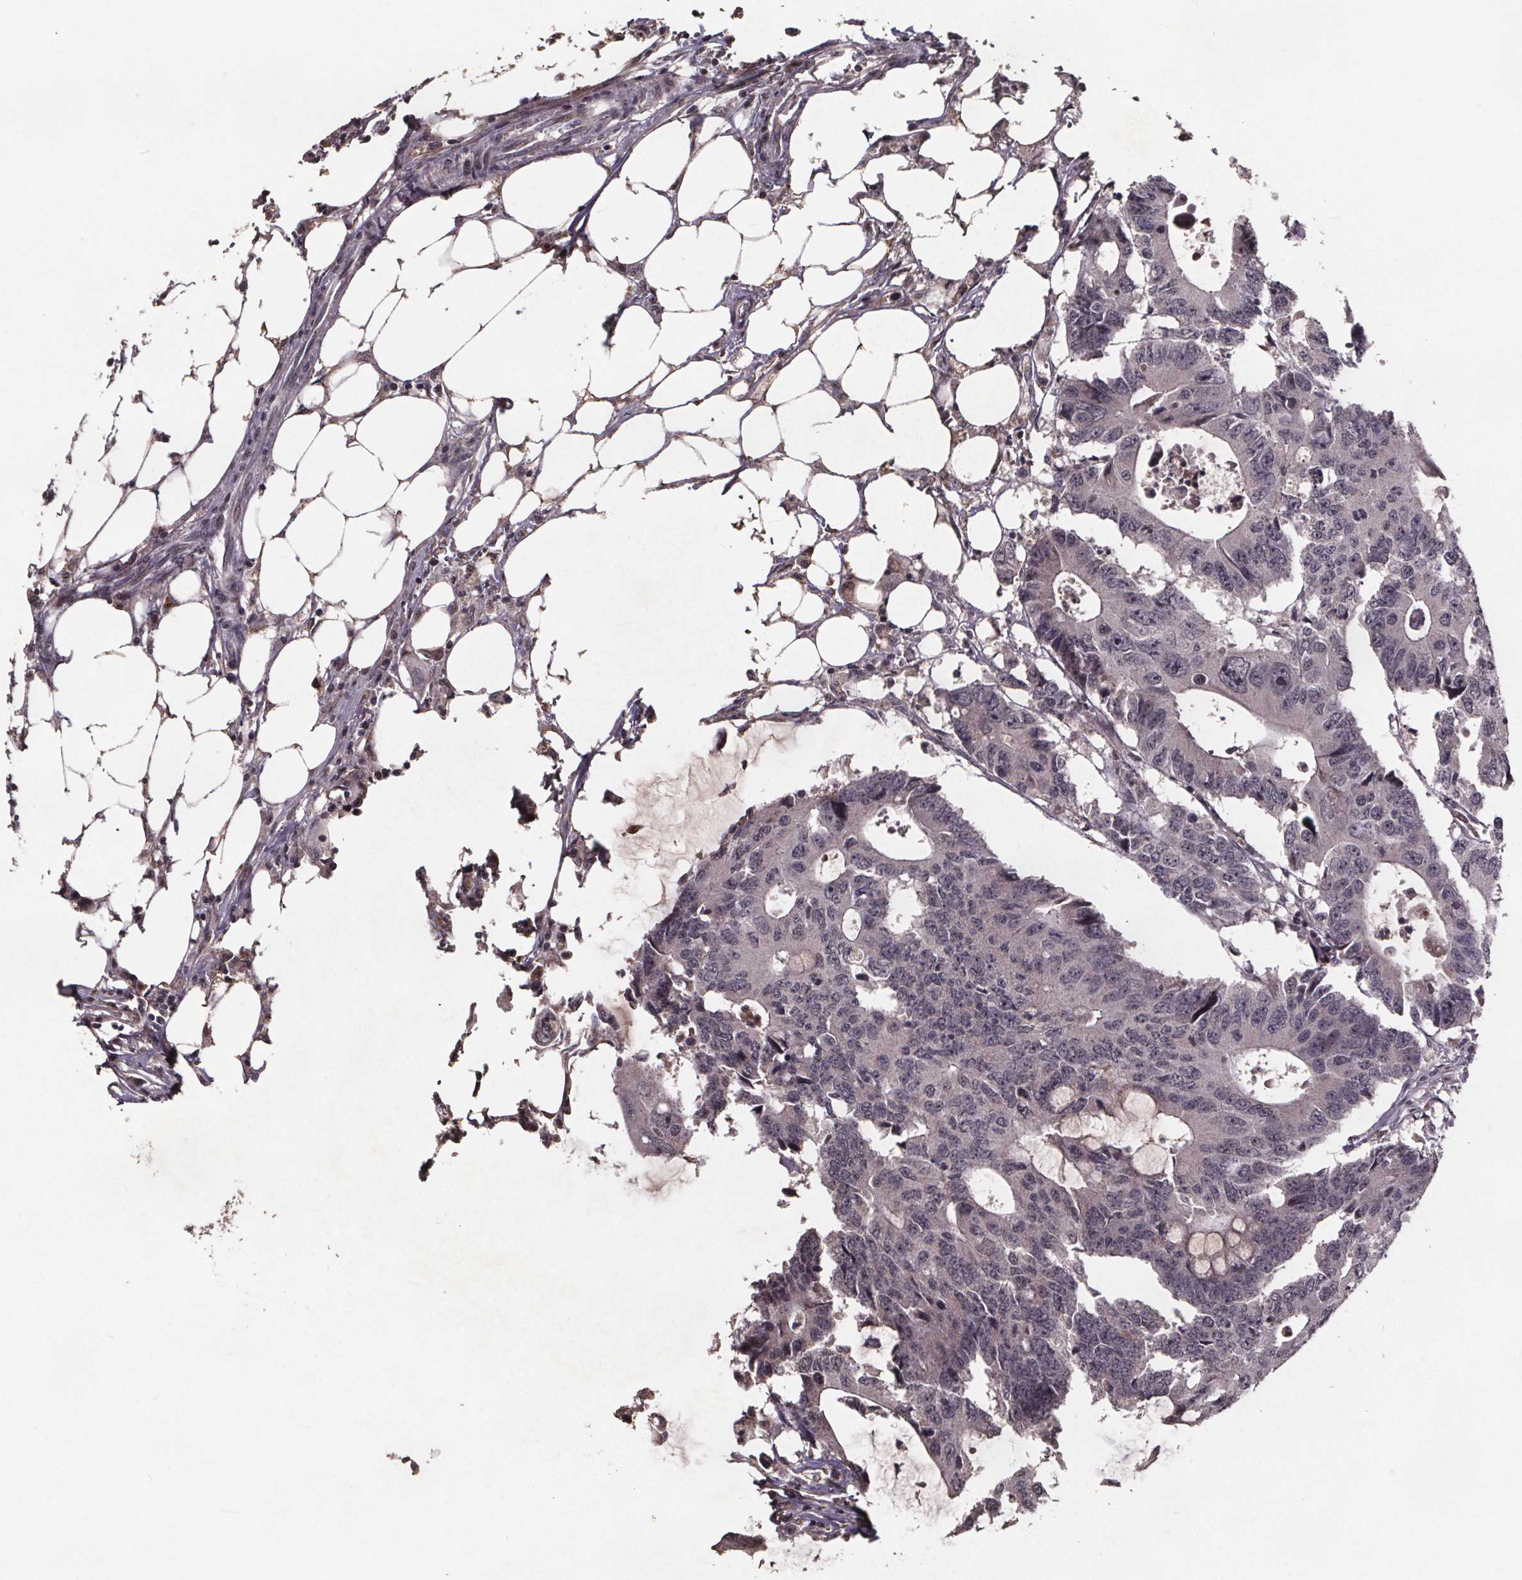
{"staining": {"intensity": "negative", "quantity": "none", "location": "none"}, "tissue": "colorectal cancer", "cell_type": "Tumor cells", "image_type": "cancer", "snomed": [{"axis": "morphology", "description": "Adenocarcinoma, NOS"}, {"axis": "topography", "description": "Colon"}], "caption": "DAB immunohistochemical staining of human colorectal adenocarcinoma reveals no significant expression in tumor cells.", "gene": "GPX3", "patient": {"sex": "male", "age": 71}}